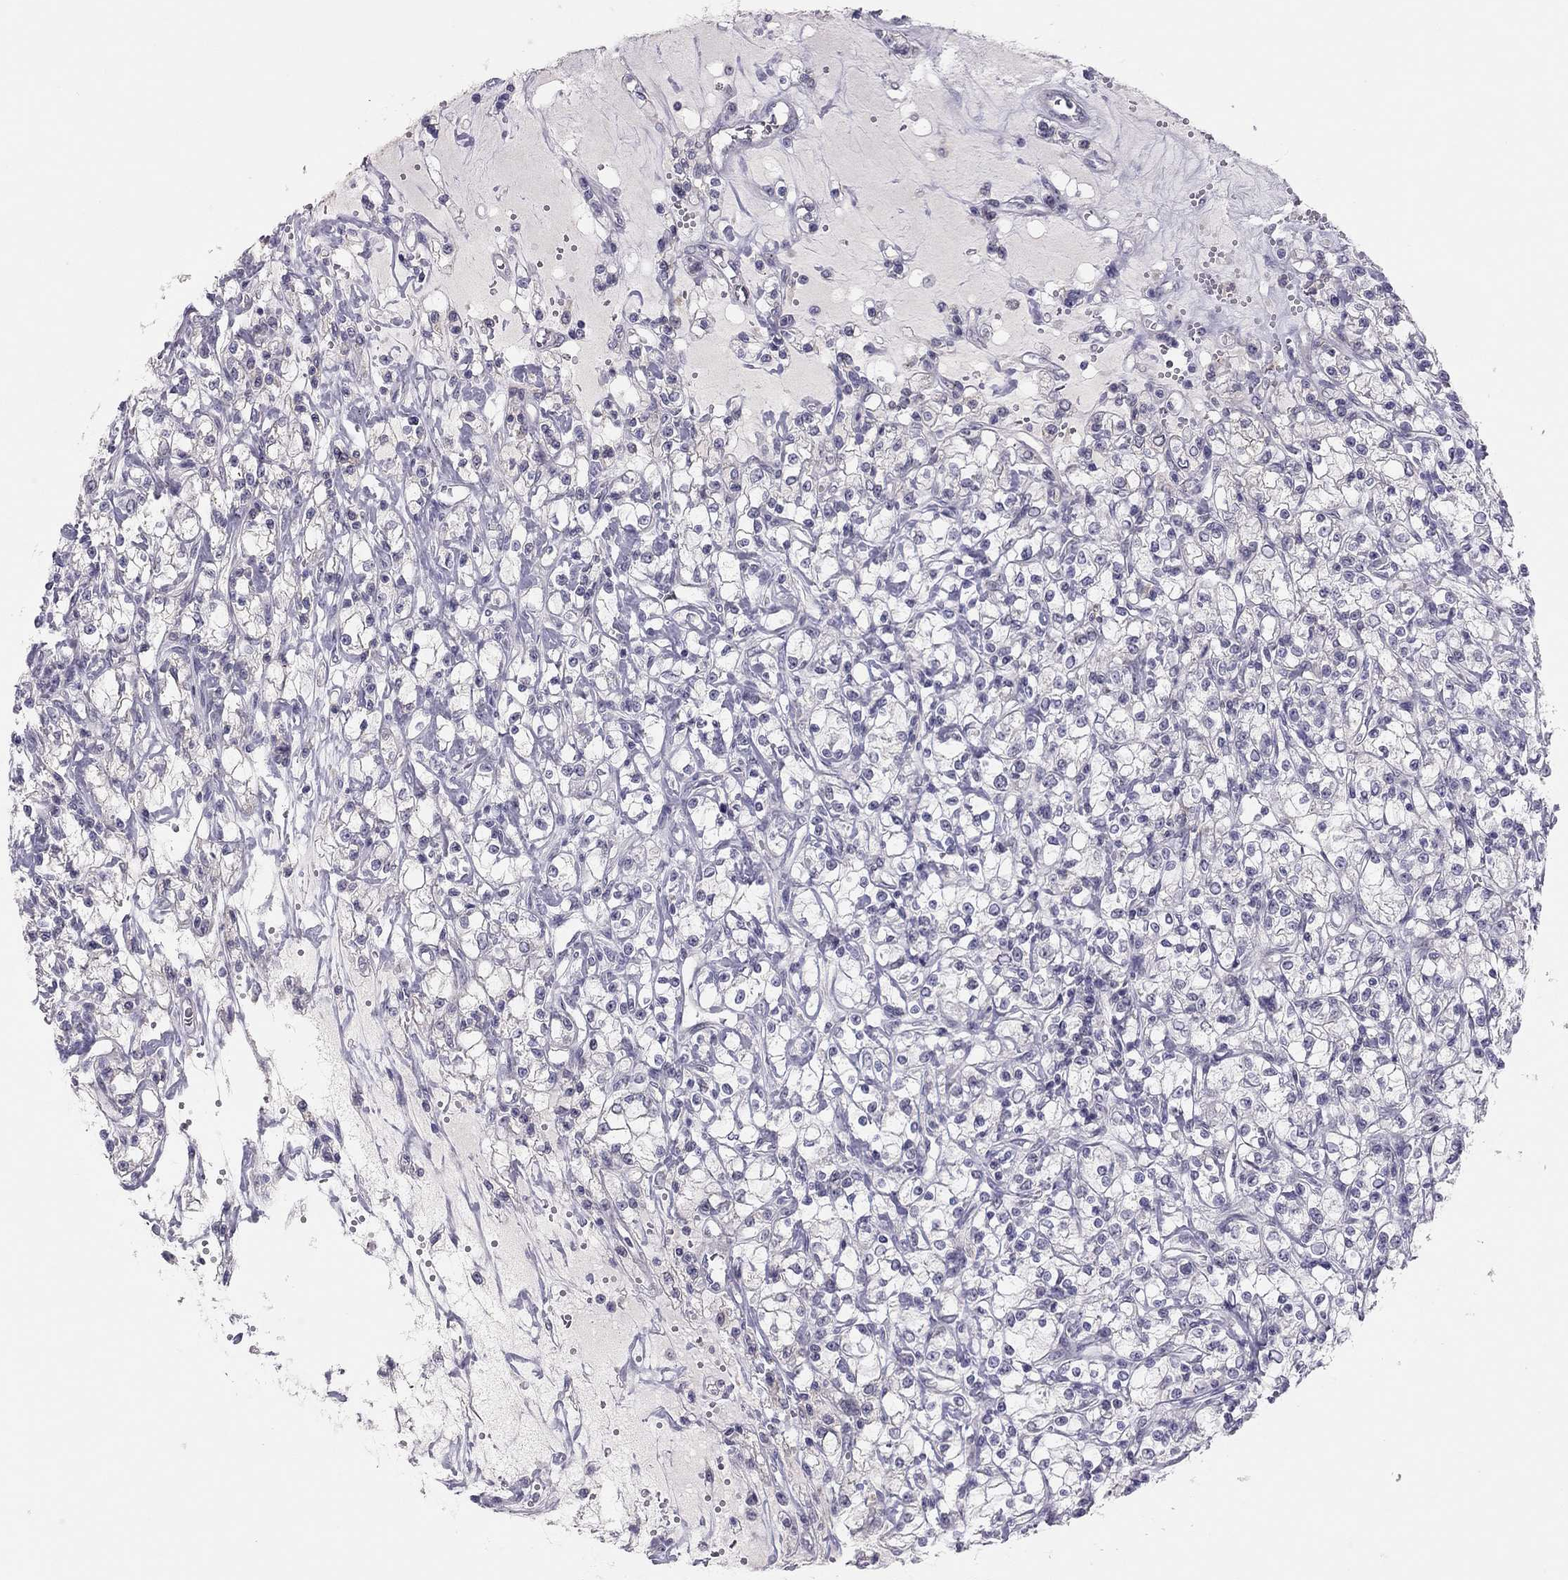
{"staining": {"intensity": "negative", "quantity": "none", "location": "none"}, "tissue": "renal cancer", "cell_type": "Tumor cells", "image_type": "cancer", "snomed": [{"axis": "morphology", "description": "Adenocarcinoma, NOS"}, {"axis": "topography", "description": "Kidney"}], "caption": "This is an IHC micrograph of human adenocarcinoma (renal). There is no staining in tumor cells.", "gene": "ADORA2A", "patient": {"sex": "female", "age": 59}}